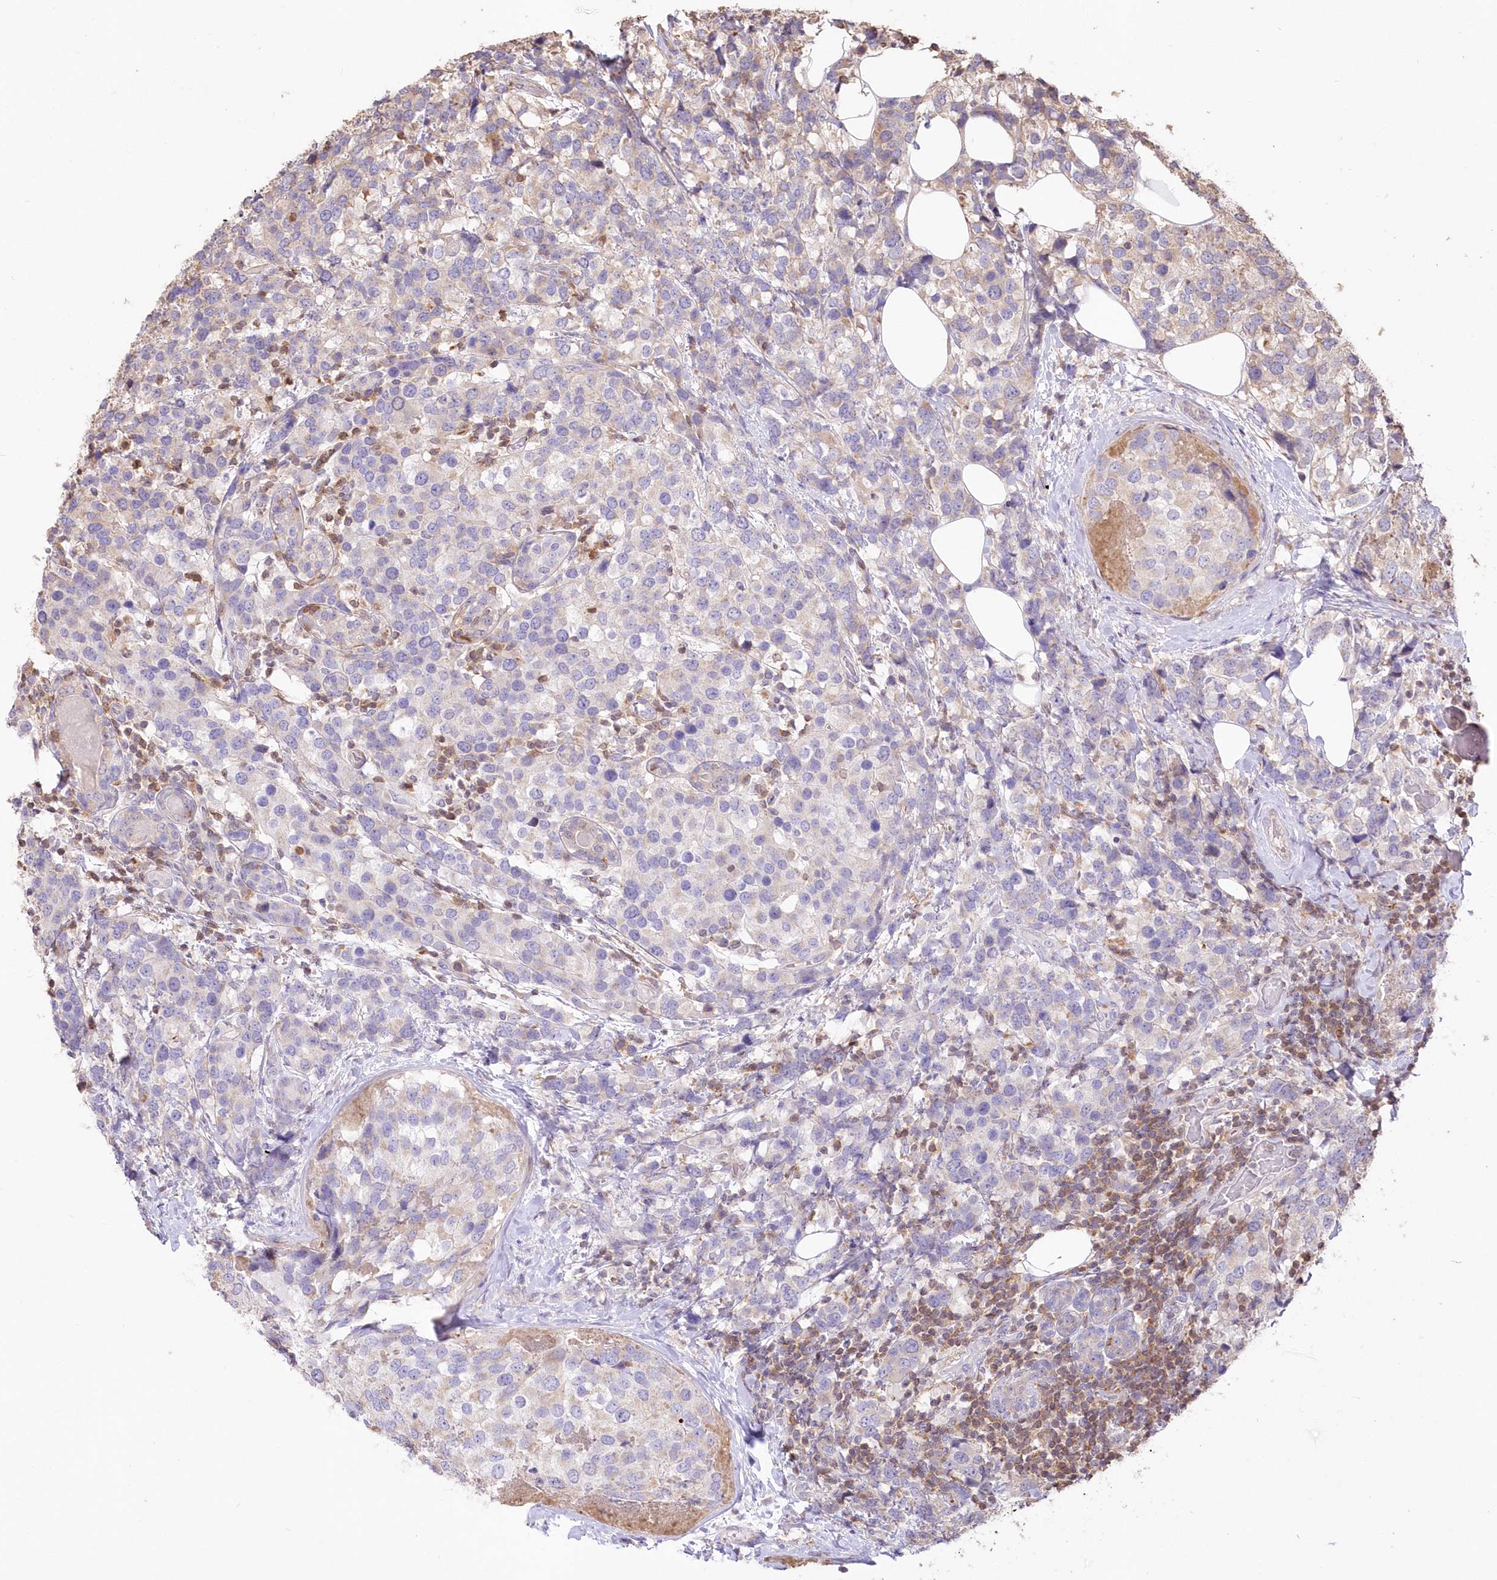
{"staining": {"intensity": "weak", "quantity": "<25%", "location": "cytoplasmic/membranous"}, "tissue": "breast cancer", "cell_type": "Tumor cells", "image_type": "cancer", "snomed": [{"axis": "morphology", "description": "Lobular carcinoma"}, {"axis": "topography", "description": "Breast"}], "caption": "An immunohistochemistry (IHC) histopathology image of lobular carcinoma (breast) is shown. There is no staining in tumor cells of lobular carcinoma (breast).", "gene": "STK17B", "patient": {"sex": "female", "age": 59}}